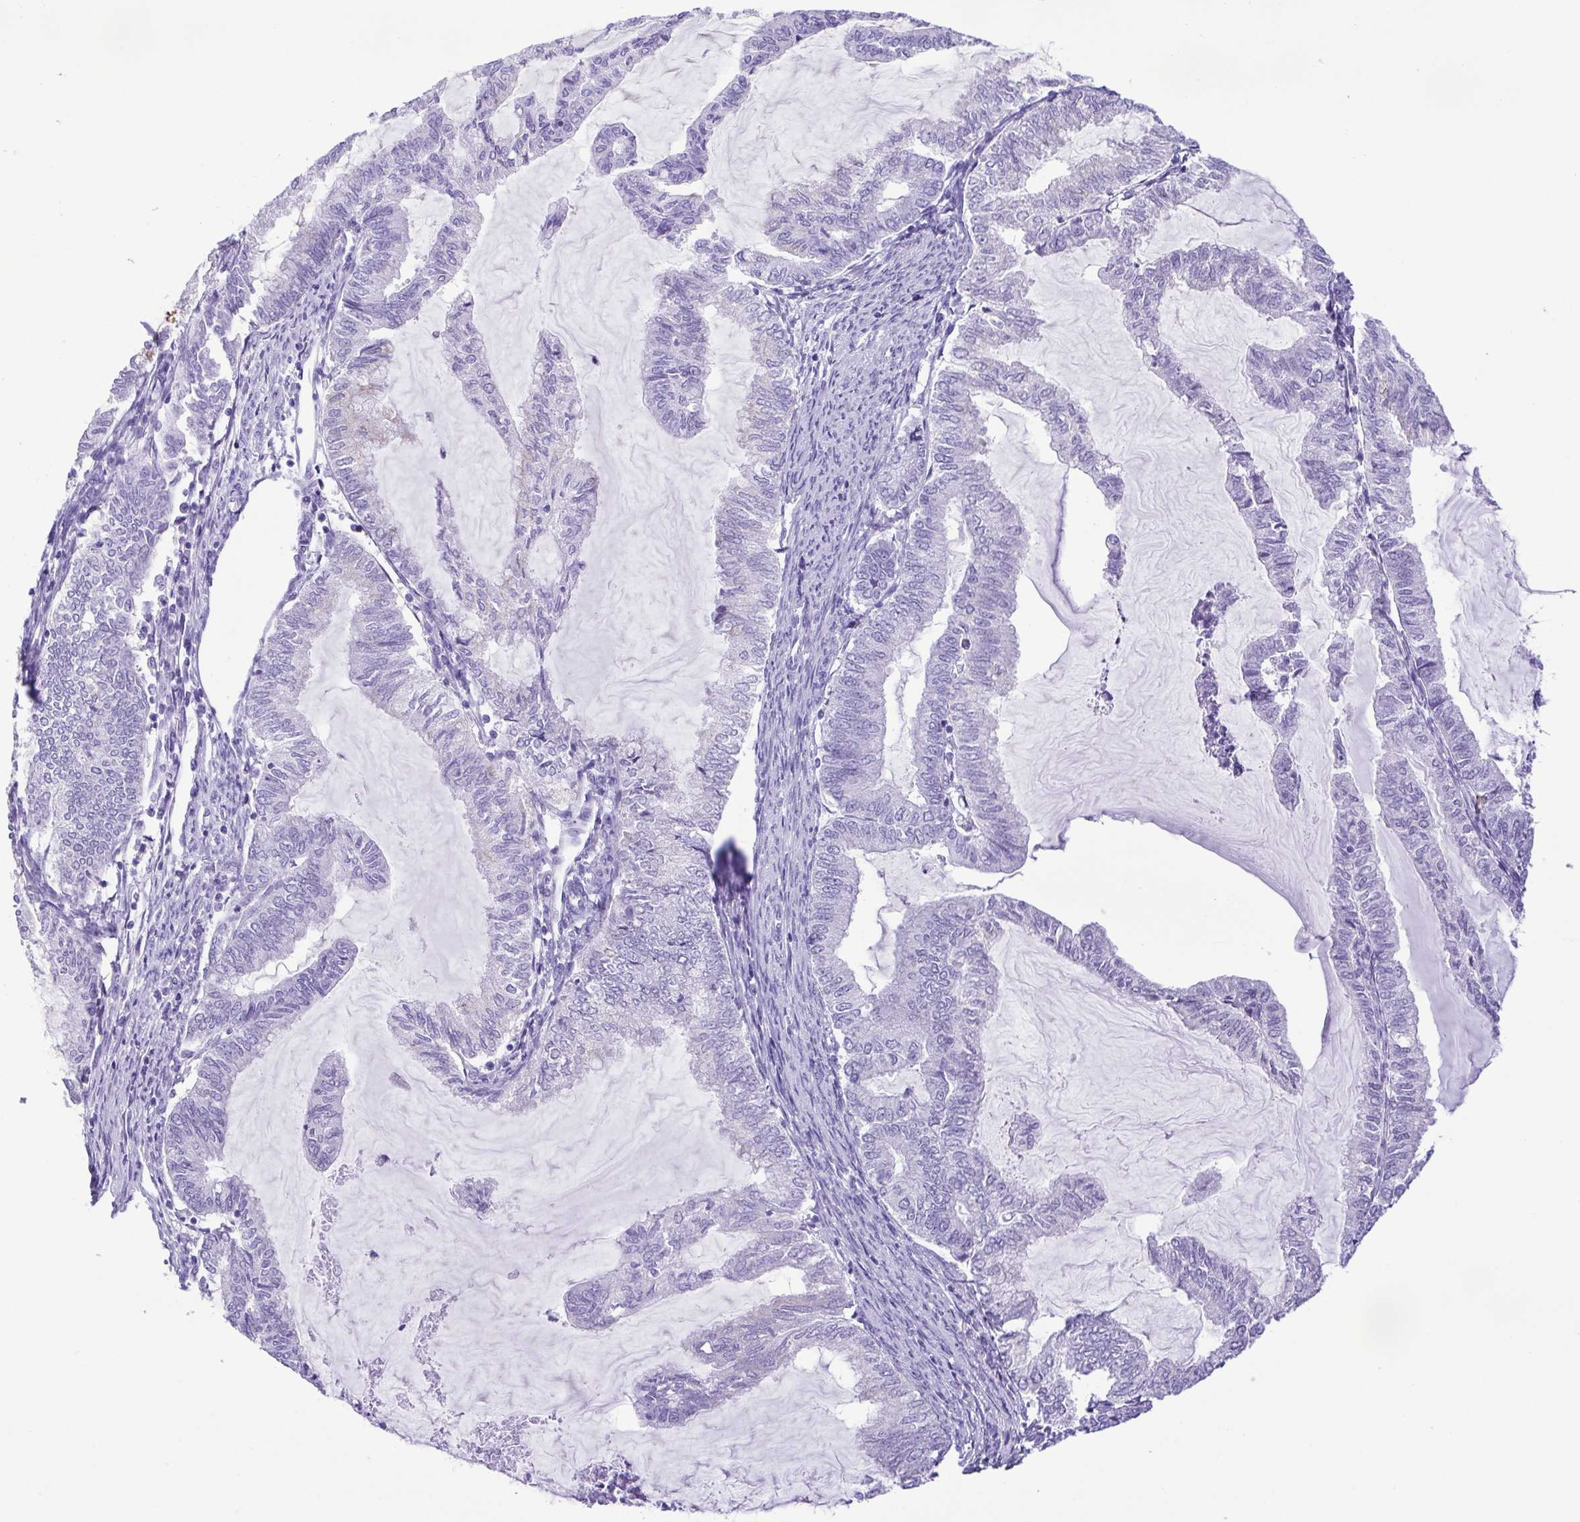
{"staining": {"intensity": "negative", "quantity": "none", "location": "none"}, "tissue": "endometrial cancer", "cell_type": "Tumor cells", "image_type": "cancer", "snomed": [{"axis": "morphology", "description": "Adenocarcinoma, NOS"}, {"axis": "topography", "description": "Endometrium"}], "caption": "DAB (3,3'-diaminobenzidine) immunohistochemical staining of human endometrial adenocarcinoma displays no significant staining in tumor cells.", "gene": "PAK3", "patient": {"sex": "female", "age": 79}}